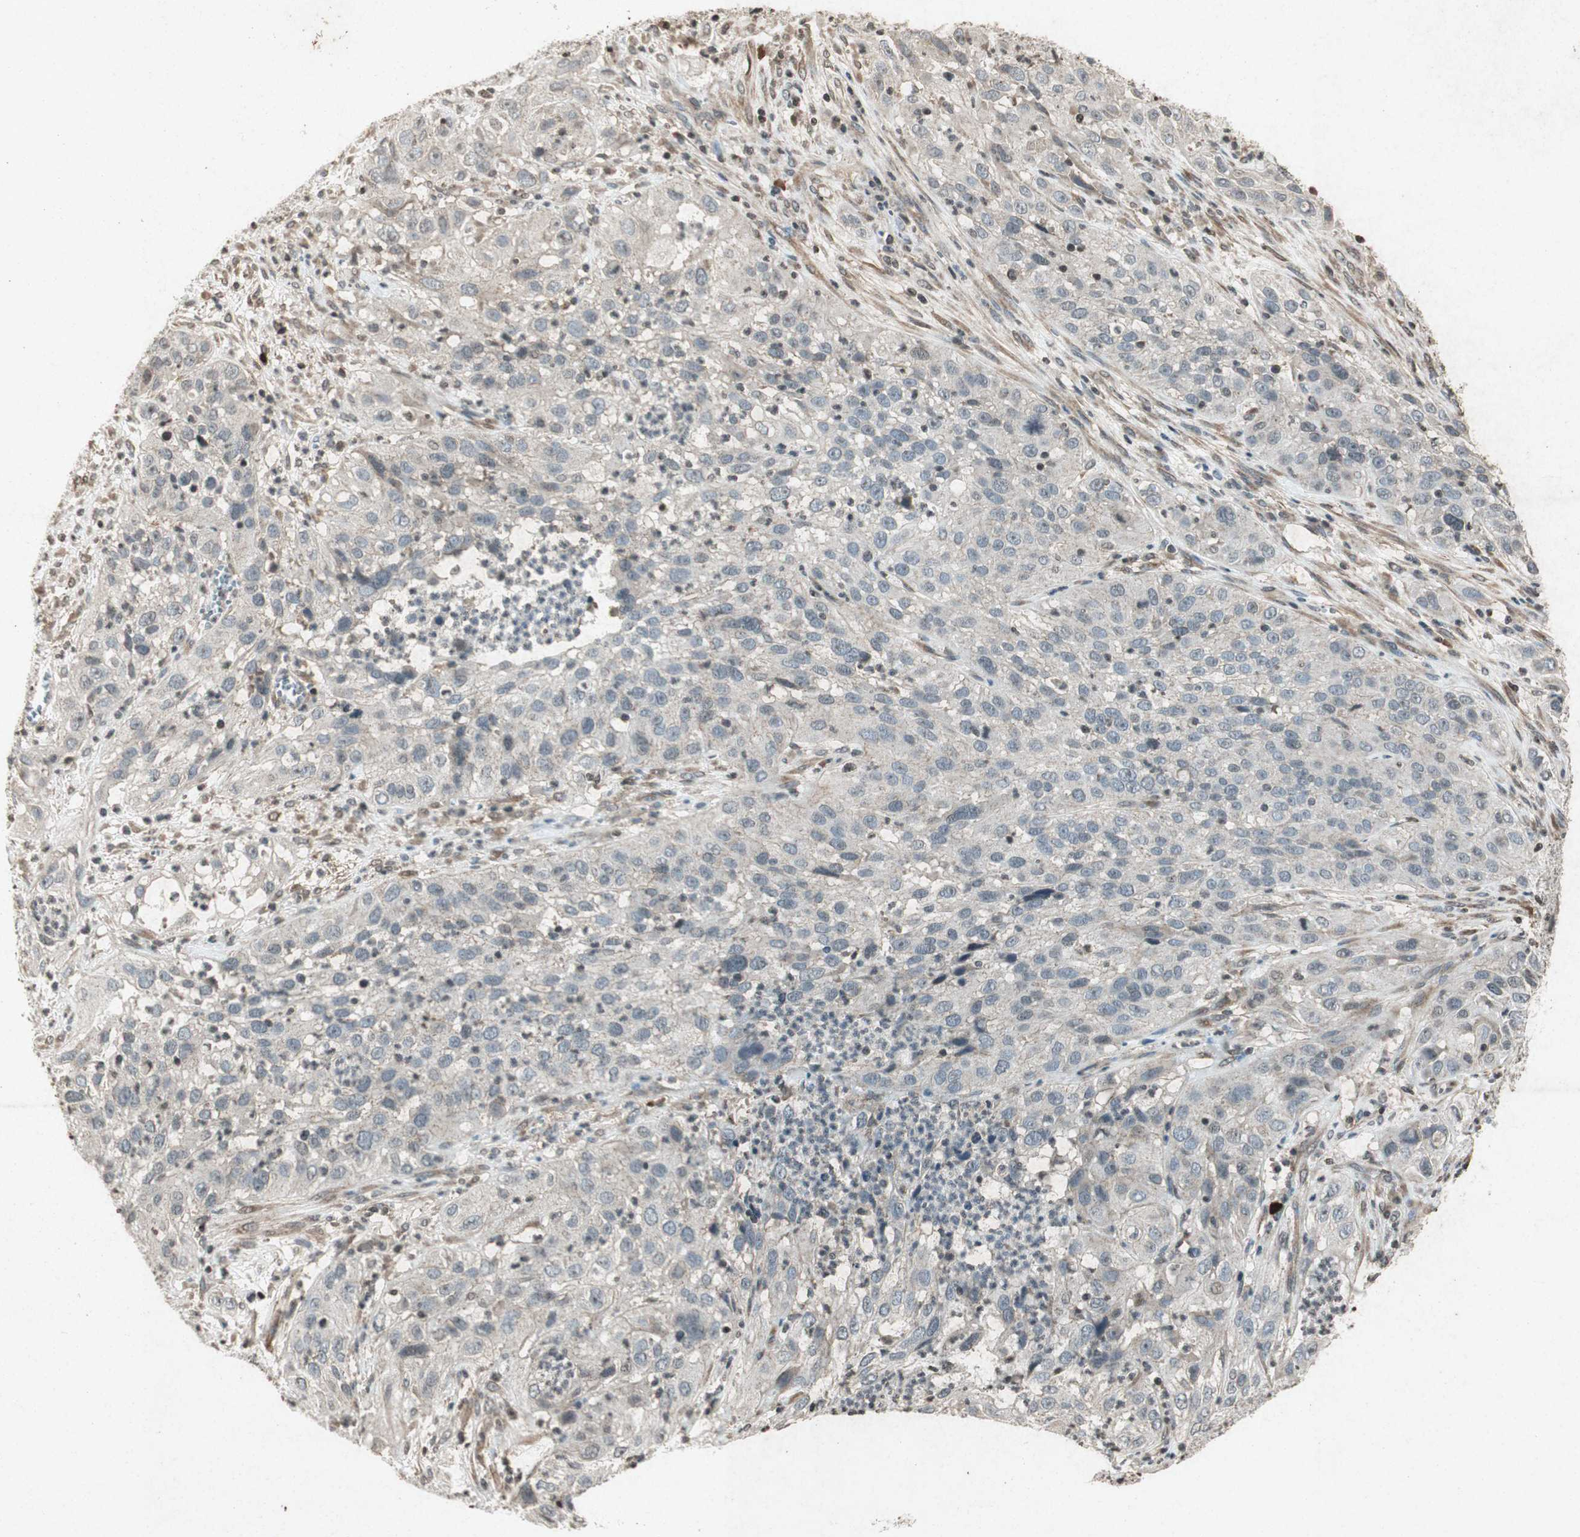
{"staining": {"intensity": "negative", "quantity": "none", "location": "none"}, "tissue": "cervical cancer", "cell_type": "Tumor cells", "image_type": "cancer", "snomed": [{"axis": "morphology", "description": "Squamous cell carcinoma, NOS"}, {"axis": "topography", "description": "Cervix"}], "caption": "This is an immunohistochemistry micrograph of human cervical cancer. There is no expression in tumor cells.", "gene": "PRKG1", "patient": {"sex": "female", "age": 32}}